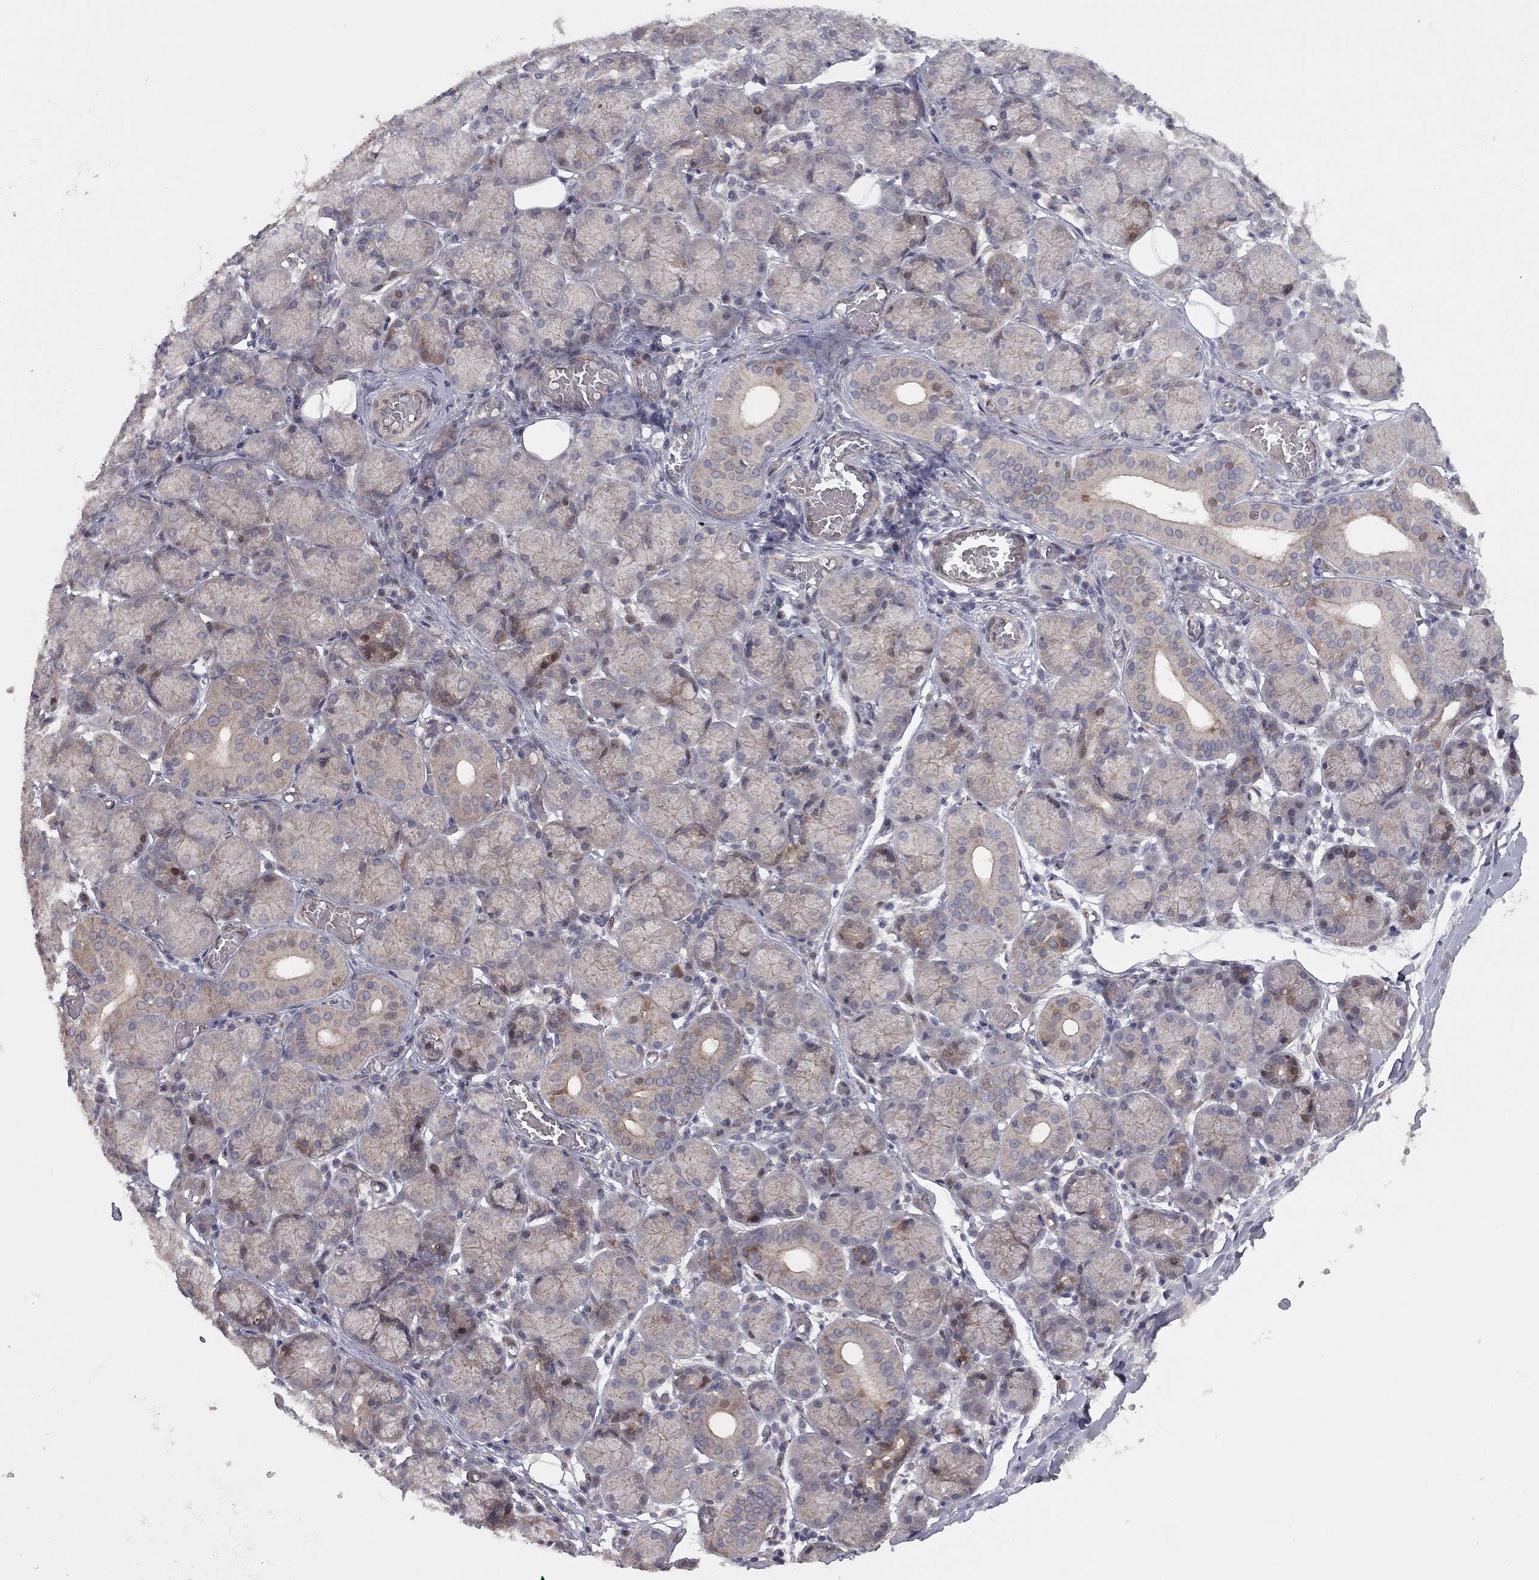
{"staining": {"intensity": "moderate", "quantity": "<25%", "location": "cytoplasmic/membranous"}, "tissue": "salivary gland", "cell_type": "Glandular cells", "image_type": "normal", "snomed": [{"axis": "morphology", "description": "Normal tissue, NOS"}, {"axis": "topography", "description": "Salivary gland"}, {"axis": "topography", "description": "Peripheral nerve tissue"}], "caption": "Immunohistochemistry (IHC) of benign salivary gland displays low levels of moderate cytoplasmic/membranous staining in about <25% of glandular cells. The staining was performed using DAB to visualize the protein expression in brown, while the nuclei were stained in blue with hematoxylin (Magnification: 20x).", "gene": "DUSP7", "patient": {"sex": "female", "age": 24}}